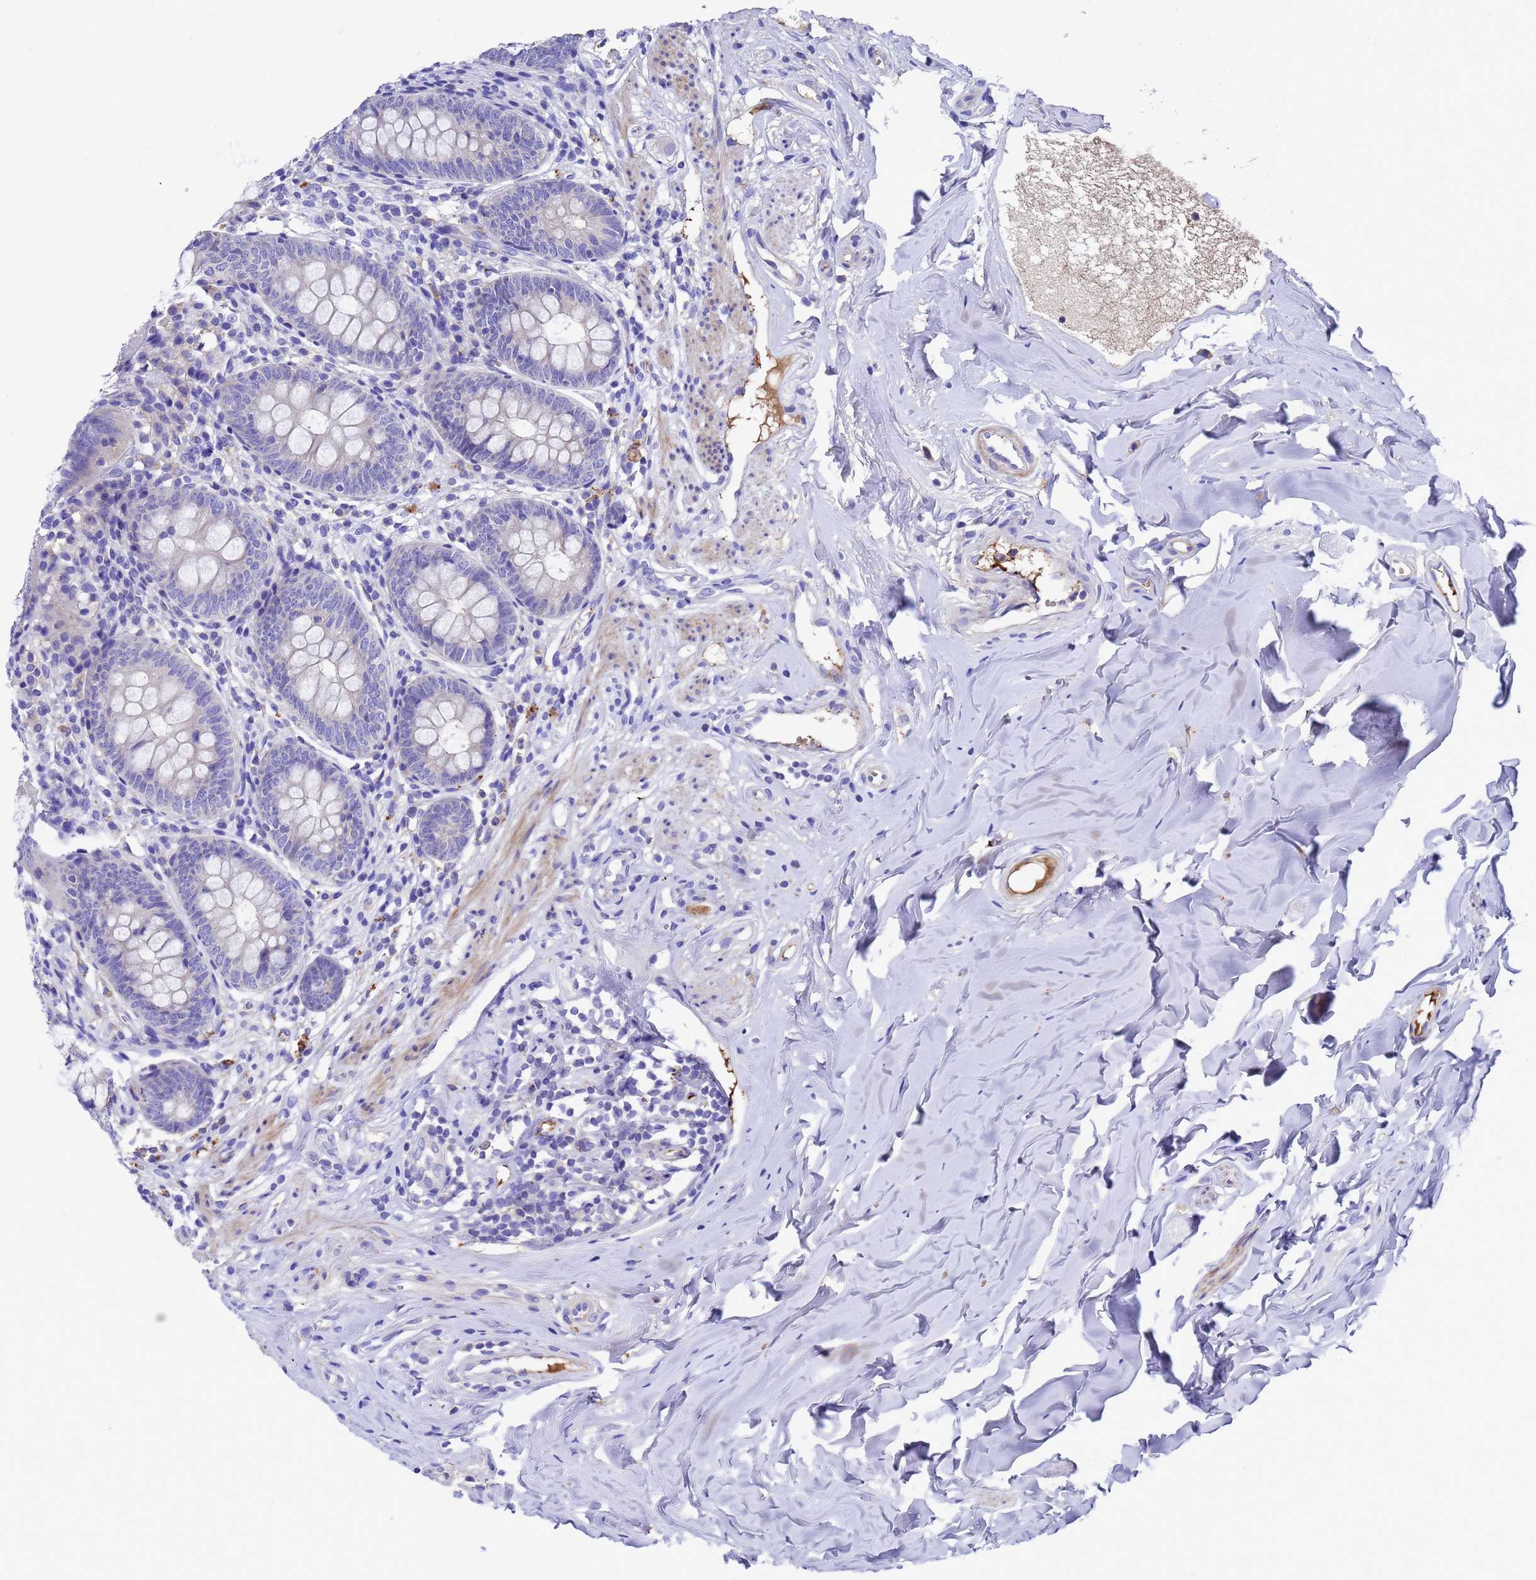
{"staining": {"intensity": "negative", "quantity": "none", "location": "none"}, "tissue": "appendix", "cell_type": "Glandular cells", "image_type": "normal", "snomed": [{"axis": "morphology", "description": "Normal tissue, NOS"}, {"axis": "topography", "description": "Appendix"}], "caption": "High magnification brightfield microscopy of benign appendix stained with DAB (3,3'-diaminobenzidine) (brown) and counterstained with hematoxylin (blue): glandular cells show no significant expression. (Brightfield microscopy of DAB (3,3'-diaminobenzidine) immunohistochemistry (IHC) at high magnification).", "gene": "ELP6", "patient": {"sex": "female", "age": 51}}